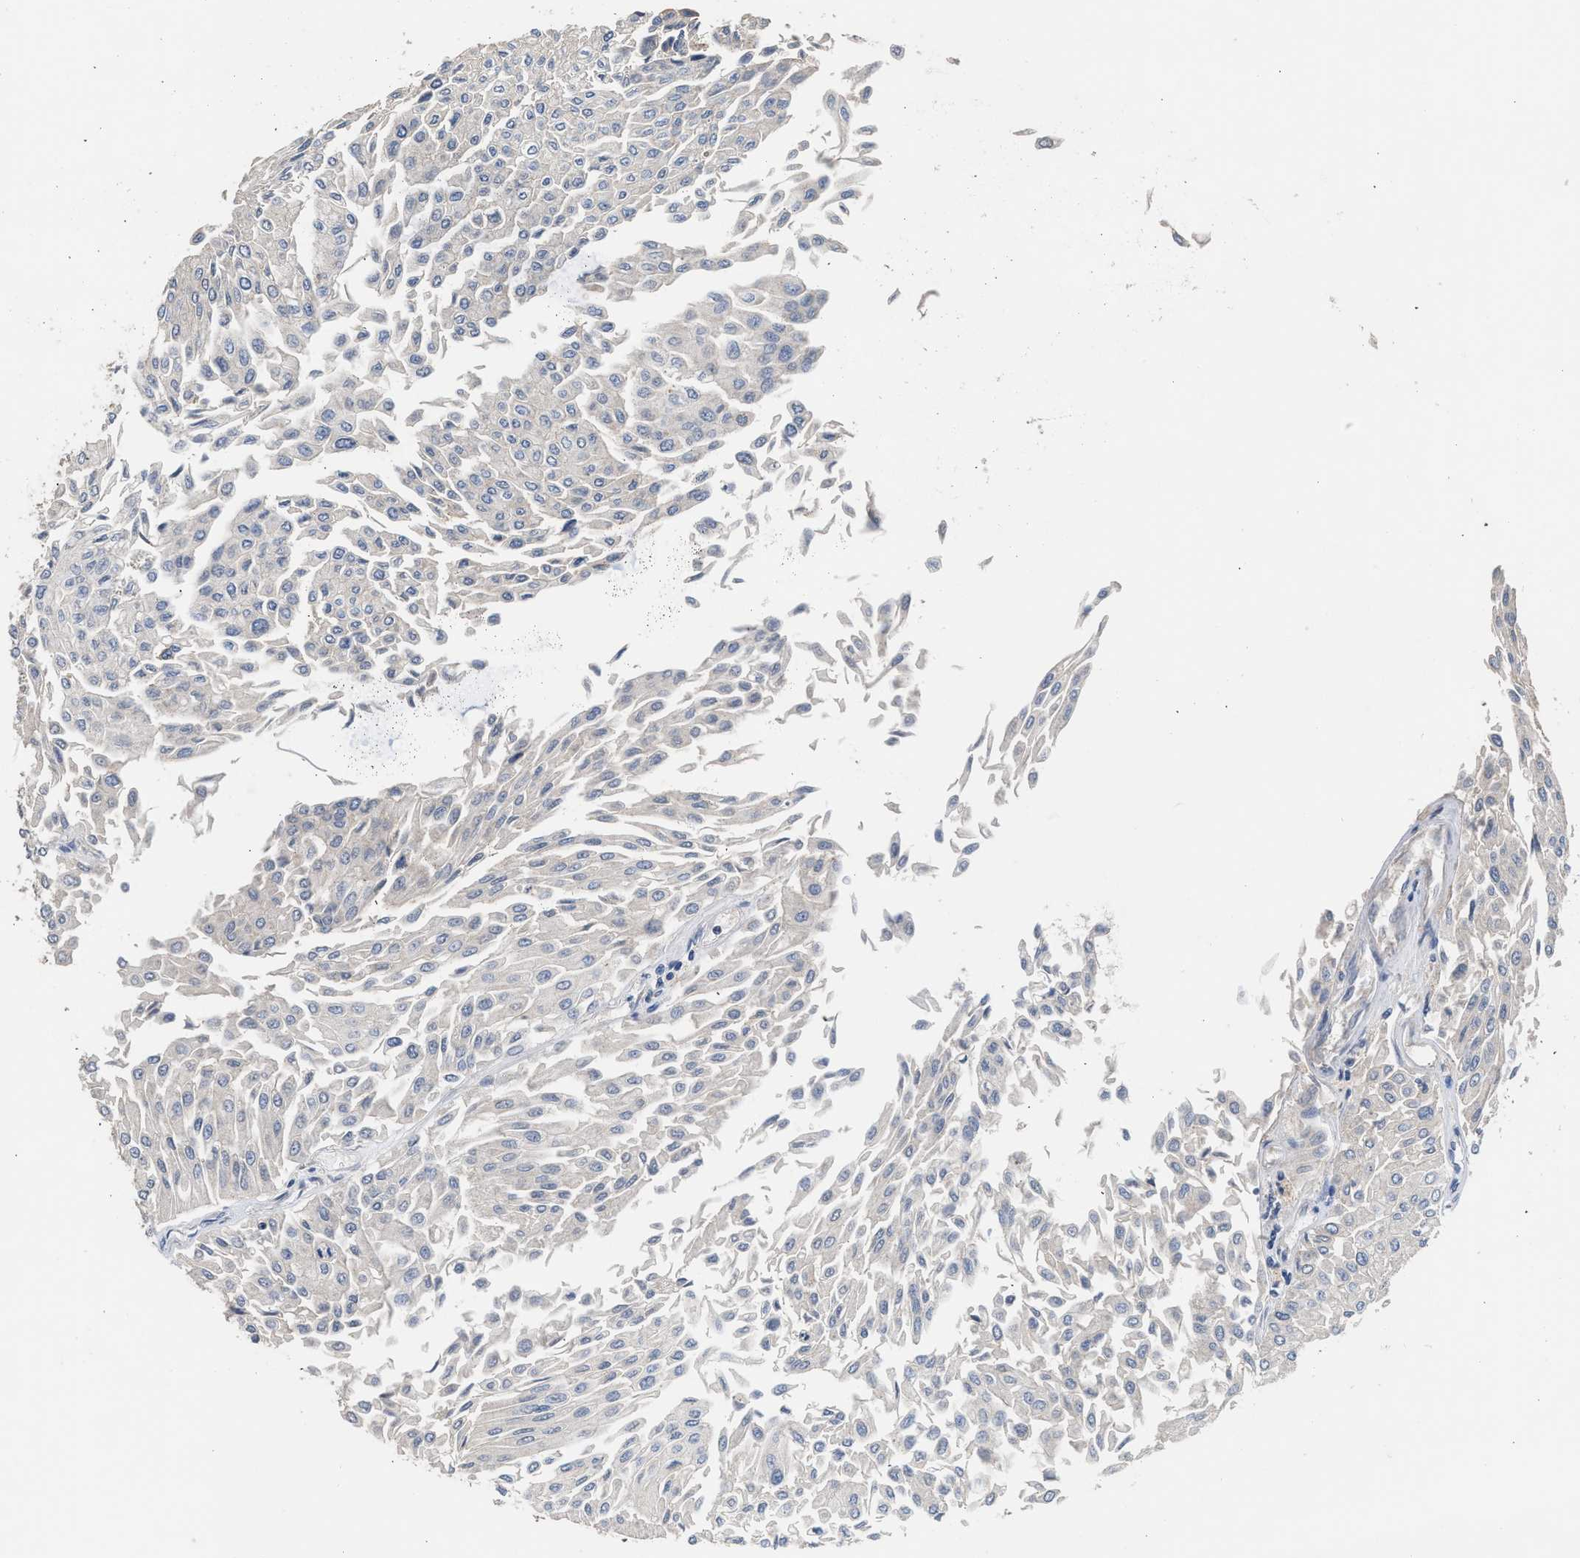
{"staining": {"intensity": "negative", "quantity": "none", "location": "none"}, "tissue": "urothelial cancer", "cell_type": "Tumor cells", "image_type": "cancer", "snomed": [{"axis": "morphology", "description": "Urothelial carcinoma, Low grade"}, {"axis": "topography", "description": "Urinary bladder"}], "caption": "Tumor cells are negative for brown protein staining in urothelial cancer. The staining was performed using DAB to visualize the protein expression in brown, while the nuclei were stained in blue with hematoxylin (Magnification: 20x).", "gene": "CSF3R", "patient": {"sex": "female", "age": 60}}